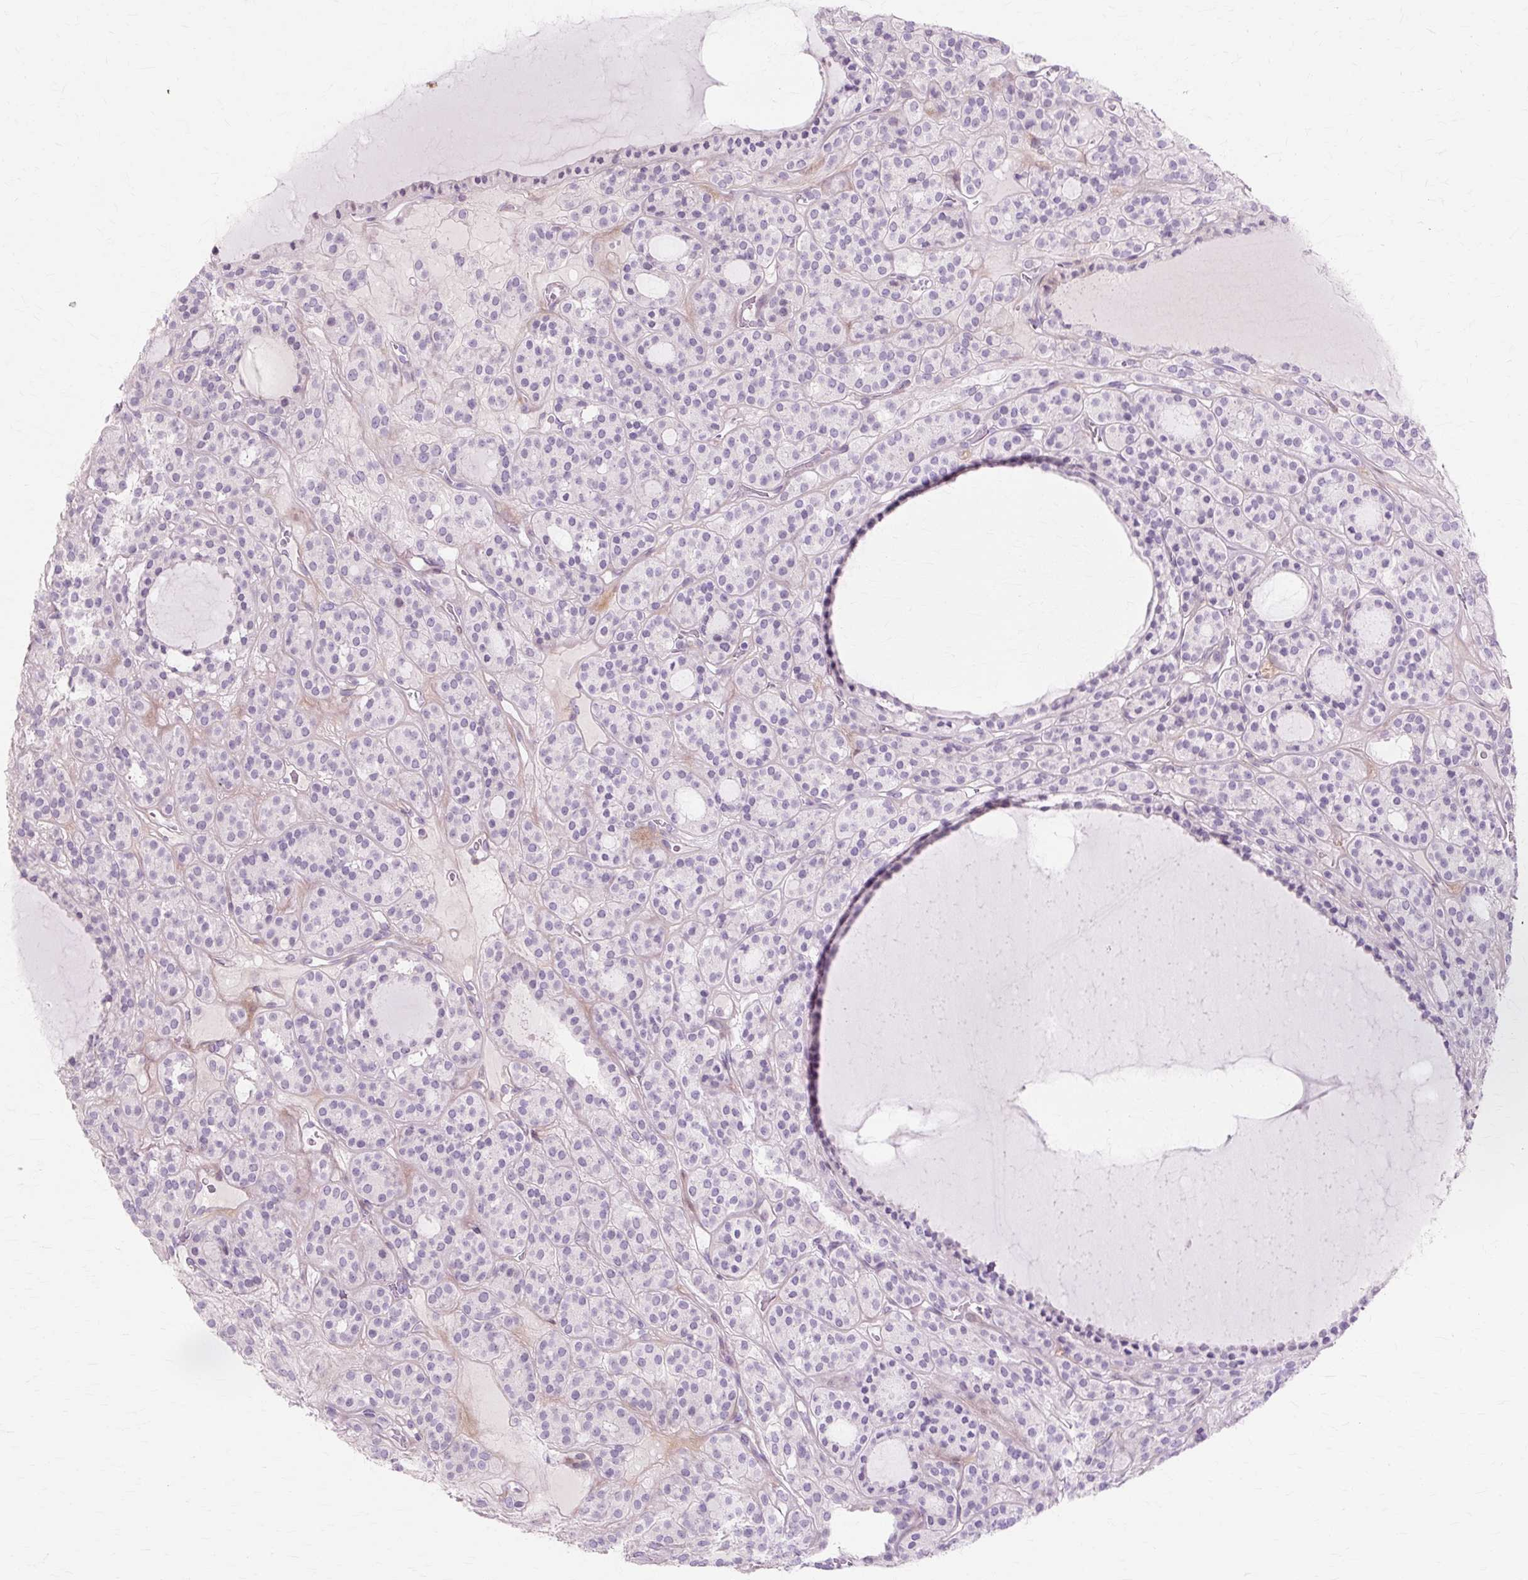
{"staining": {"intensity": "negative", "quantity": "none", "location": "none"}, "tissue": "thyroid cancer", "cell_type": "Tumor cells", "image_type": "cancer", "snomed": [{"axis": "morphology", "description": "Follicular adenoma carcinoma, NOS"}, {"axis": "topography", "description": "Thyroid gland"}], "caption": "Immunohistochemistry image of neoplastic tissue: thyroid follicular adenoma carcinoma stained with DAB (3,3'-diaminobenzidine) exhibits no significant protein staining in tumor cells. (Stains: DAB immunohistochemistry (IHC) with hematoxylin counter stain, Microscopy: brightfield microscopy at high magnification).", "gene": "IRX2", "patient": {"sex": "female", "age": 63}}